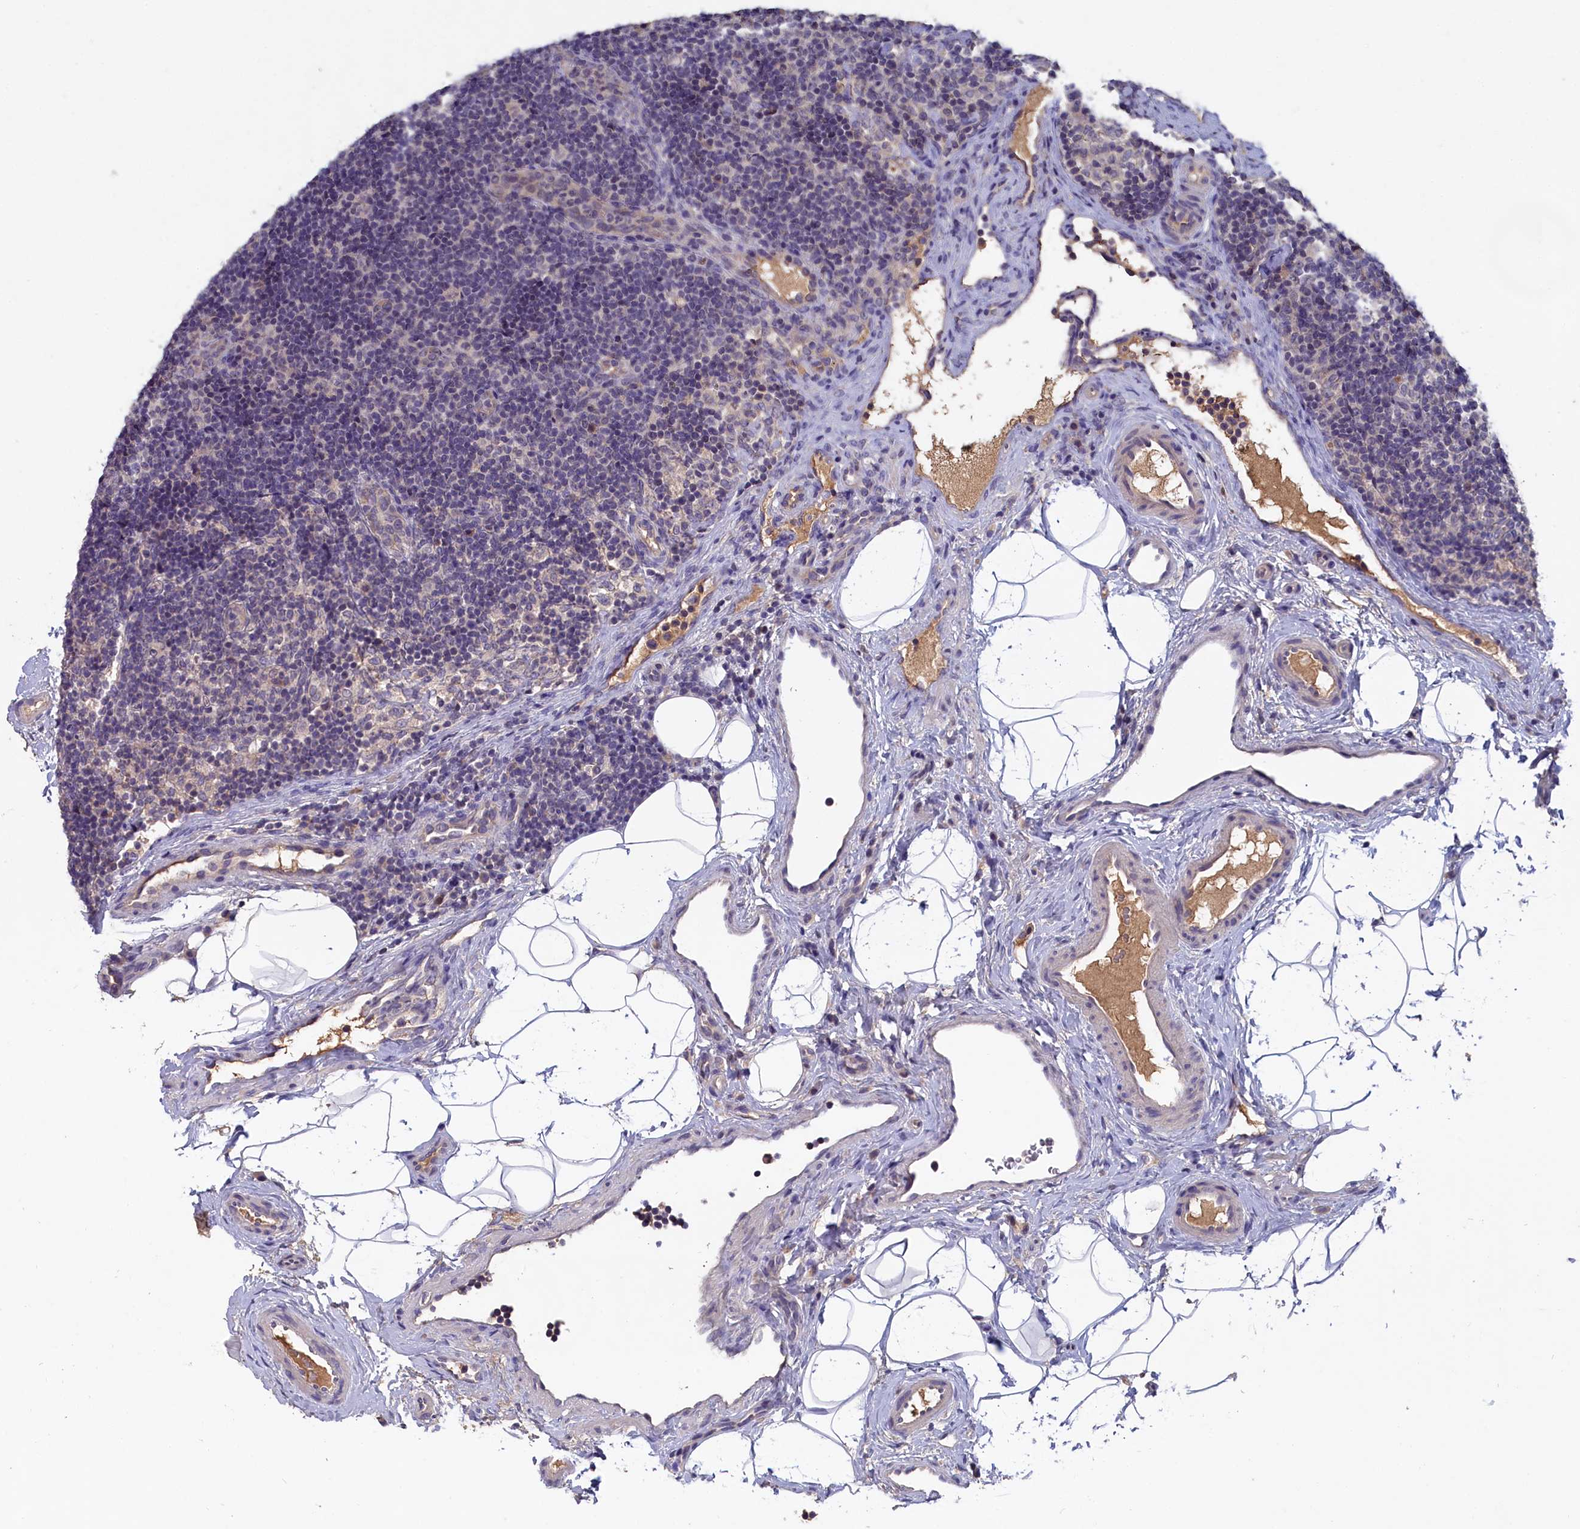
{"staining": {"intensity": "negative", "quantity": "none", "location": "none"}, "tissue": "lymph node", "cell_type": "Germinal center cells", "image_type": "normal", "snomed": [{"axis": "morphology", "description": "Normal tissue, NOS"}, {"axis": "topography", "description": "Lymph node"}], "caption": "Human lymph node stained for a protein using IHC demonstrates no positivity in germinal center cells.", "gene": "CELF5", "patient": {"sex": "female", "age": 22}}